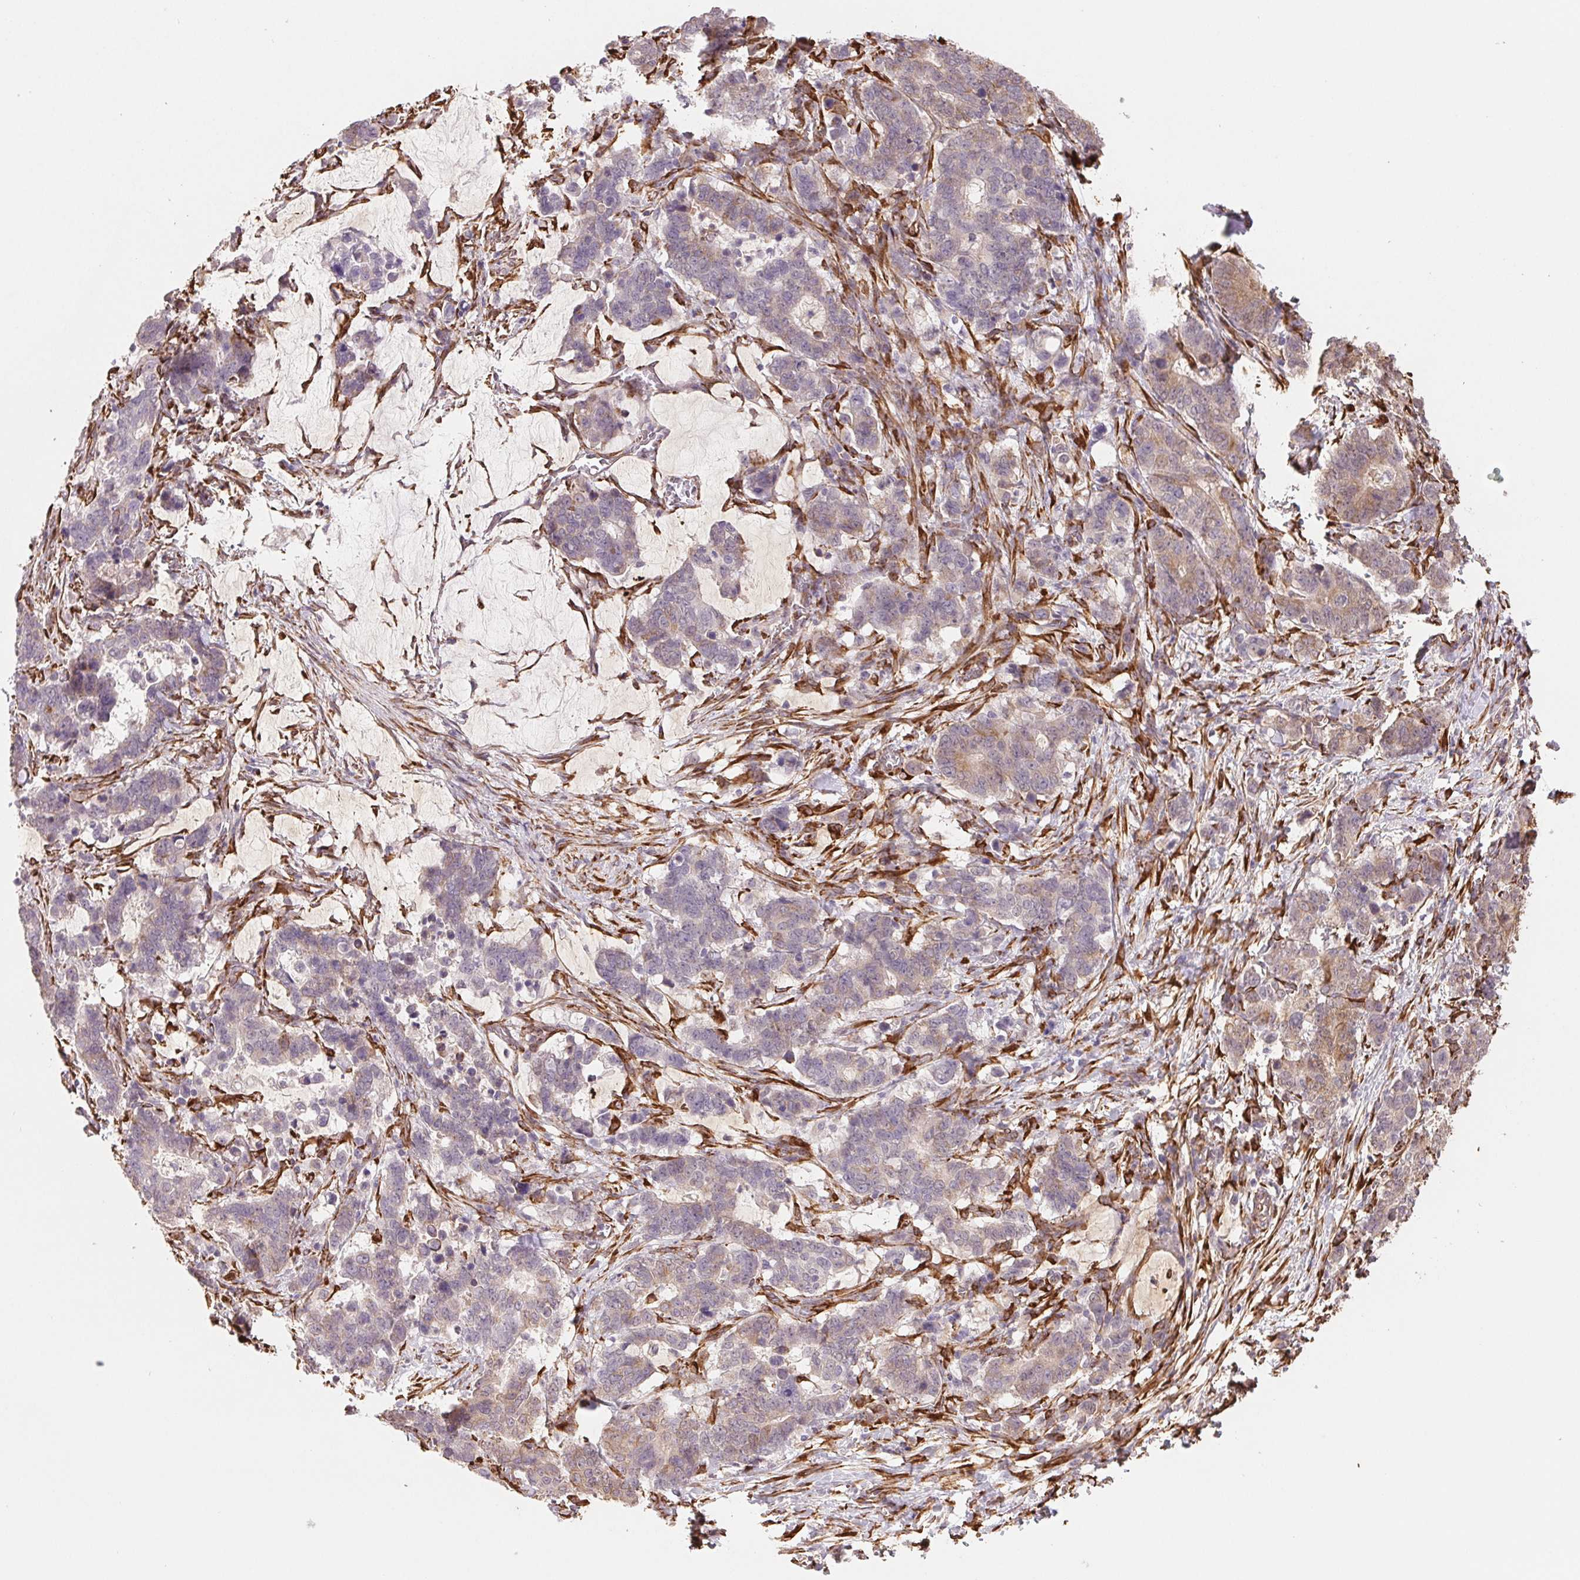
{"staining": {"intensity": "weak", "quantity": "25%-75%", "location": "cytoplasmic/membranous"}, "tissue": "stomach cancer", "cell_type": "Tumor cells", "image_type": "cancer", "snomed": [{"axis": "morphology", "description": "Normal tissue, NOS"}, {"axis": "morphology", "description": "Adenocarcinoma, NOS"}, {"axis": "topography", "description": "Stomach"}], "caption": "This is an image of IHC staining of adenocarcinoma (stomach), which shows weak expression in the cytoplasmic/membranous of tumor cells.", "gene": "FKBP10", "patient": {"sex": "female", "age": 64}}